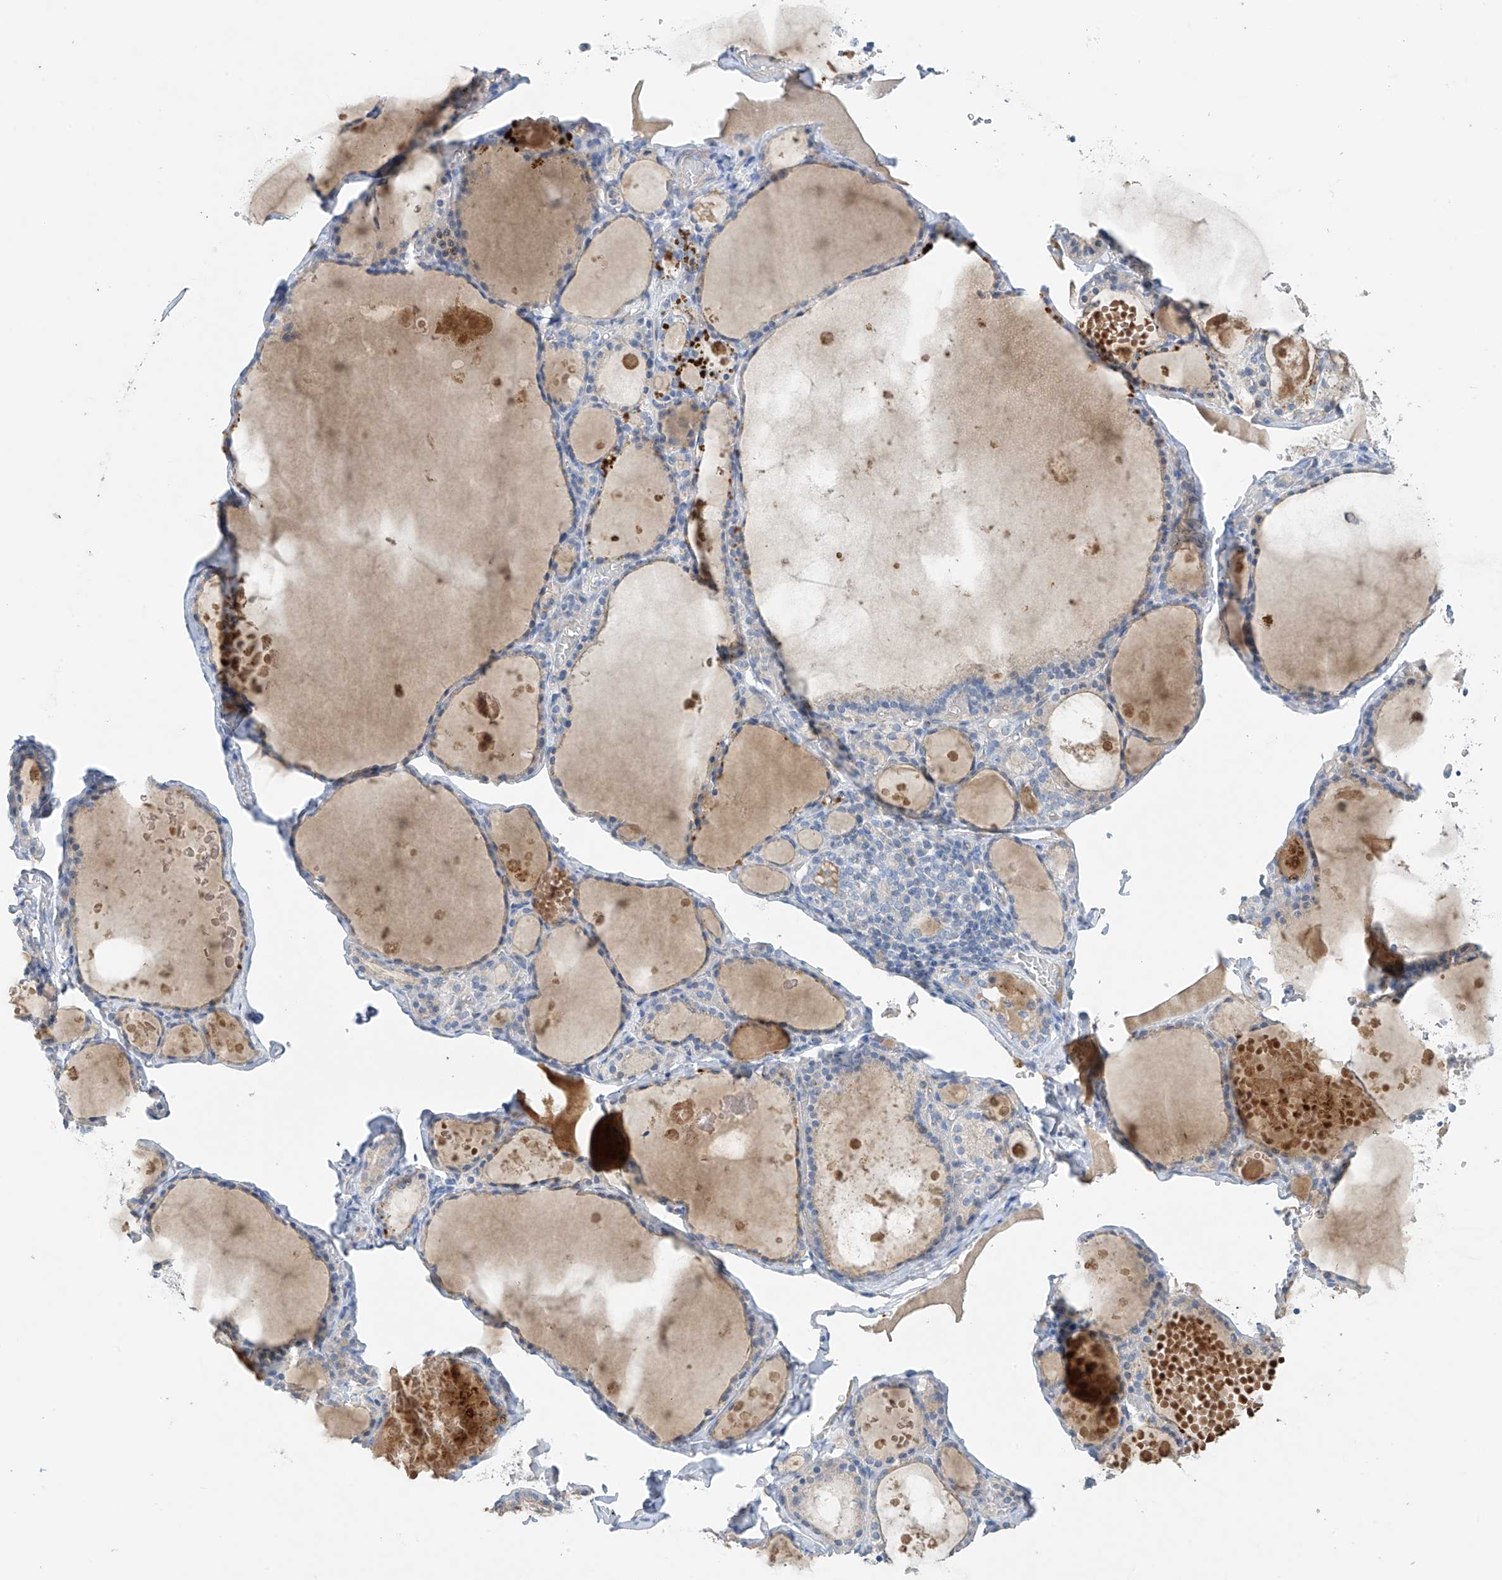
{"staining": {"intensity": "weak", "quantity": "<25%", "location": "cytoplasmic/membranous"}, "tissue": "thyroid gland", "cell_type": "Glandular cells", "image_type": "normal", "snomed": [{"axis": "morphology", "description": "Normal tissue, NOS"}, {"axis": "topography", "description": "Thyroid gland"}], "caption": "High power microscopy photomicrograph of an immunohistochemistry histopathology image of unremarkable thyroid gland, revealing no significant positivity in glandular cells. The staining was performed using DAB to visualize the protein expression in brown, while the nuclei were stained in blue with hematoxylin (Magnification: 20x).", "gene": "PRSS12", "patient": {"sex": "male", "age": 56}}